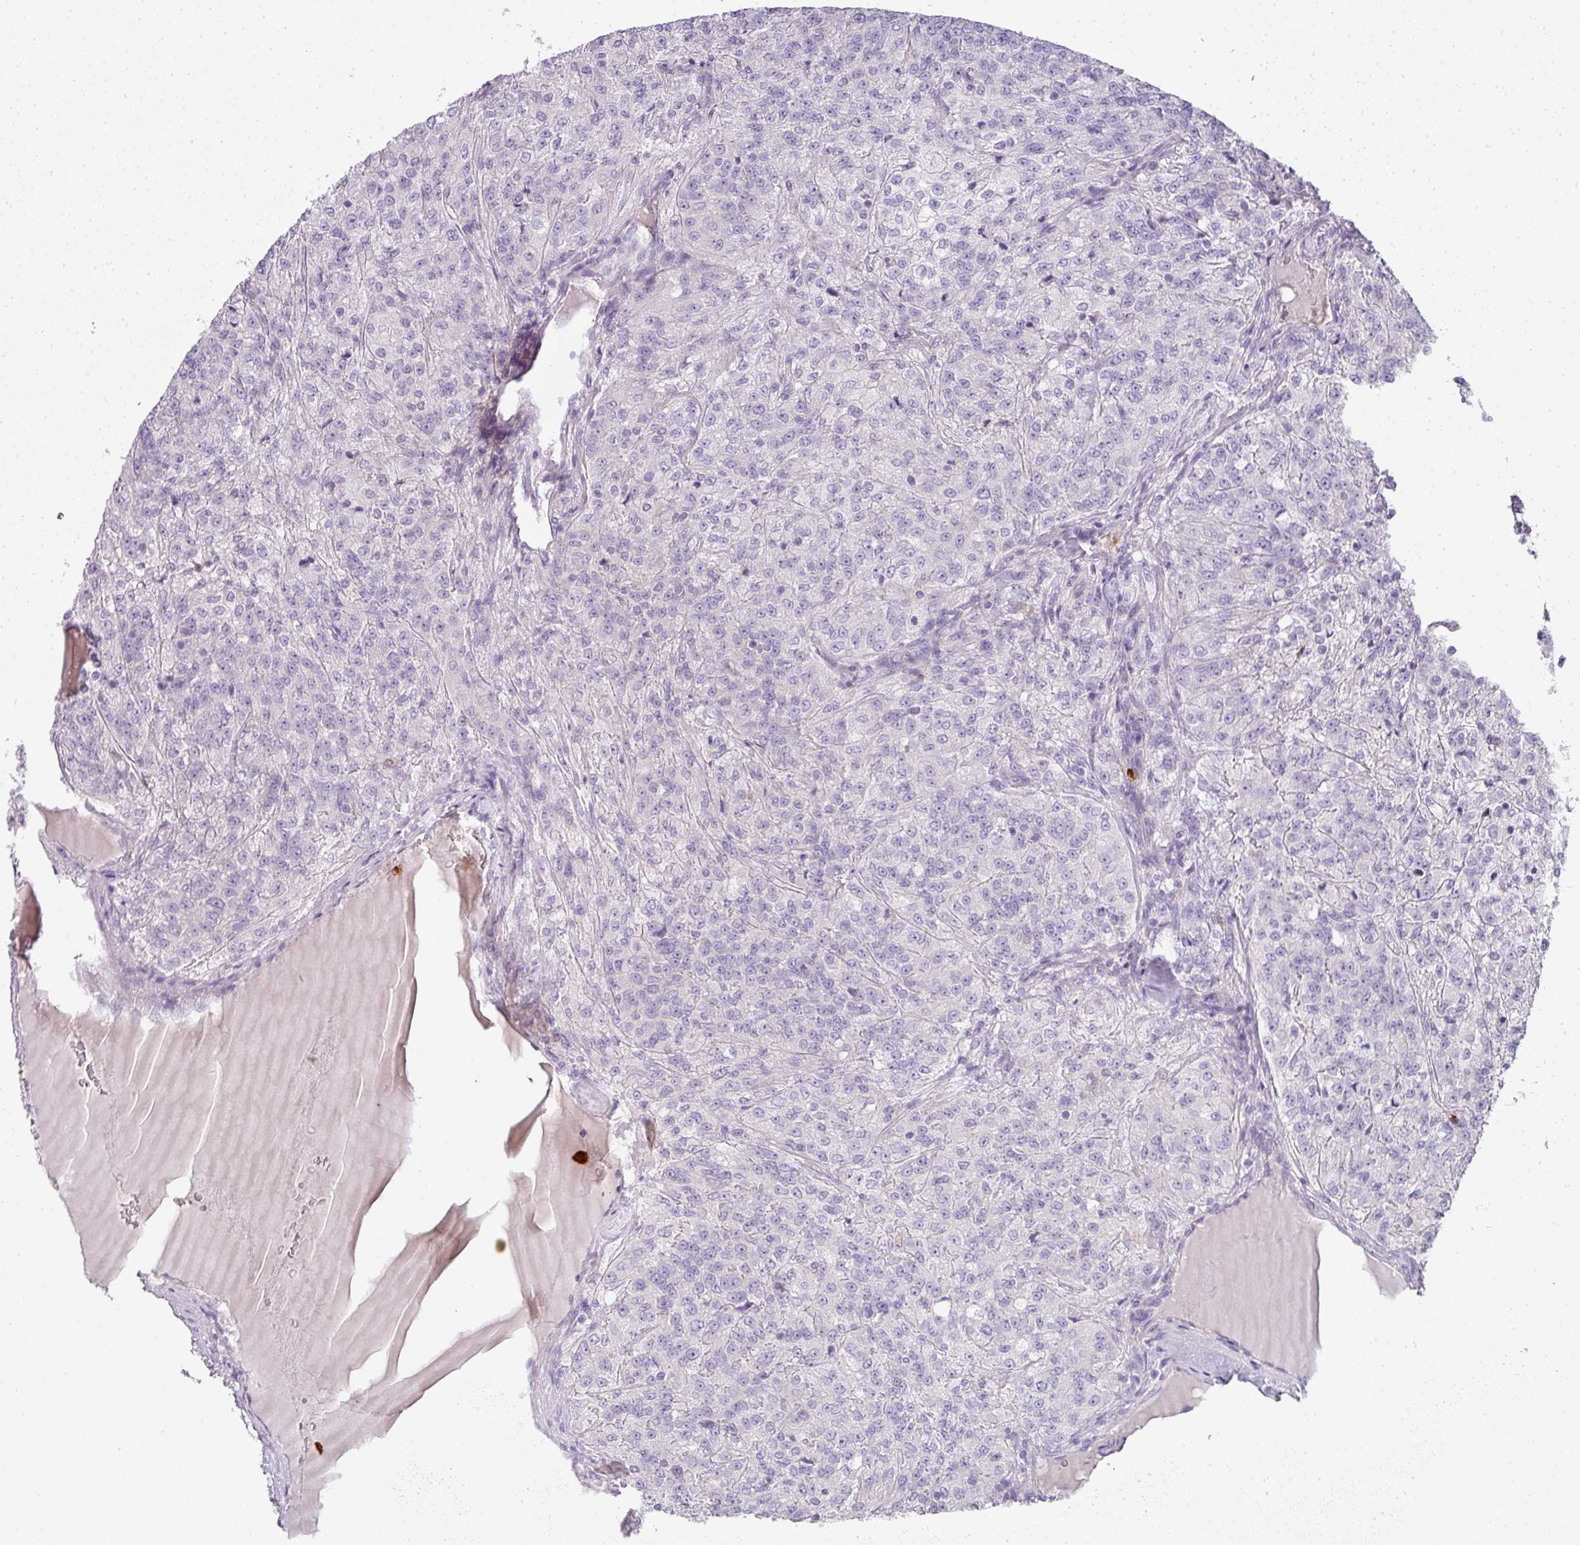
{"staining": {"intensity": "negative", "quantity": "none", "location": "none"}, "tissue": "renal cancer", "cell_type": "Tumor cells", "image_type": "cancer", "snomed": [{"axis": "morphology", "description": "Adenocarcinoma, NOS"}, {"axis": "topography", "description": "Kidney"}], "caption": "DAB immunohistochemical staining of human renal cancer reveals no significant staining in tumor cells.", "gene": "HHEX", "patient": {"sex": "female", "age": 63}}